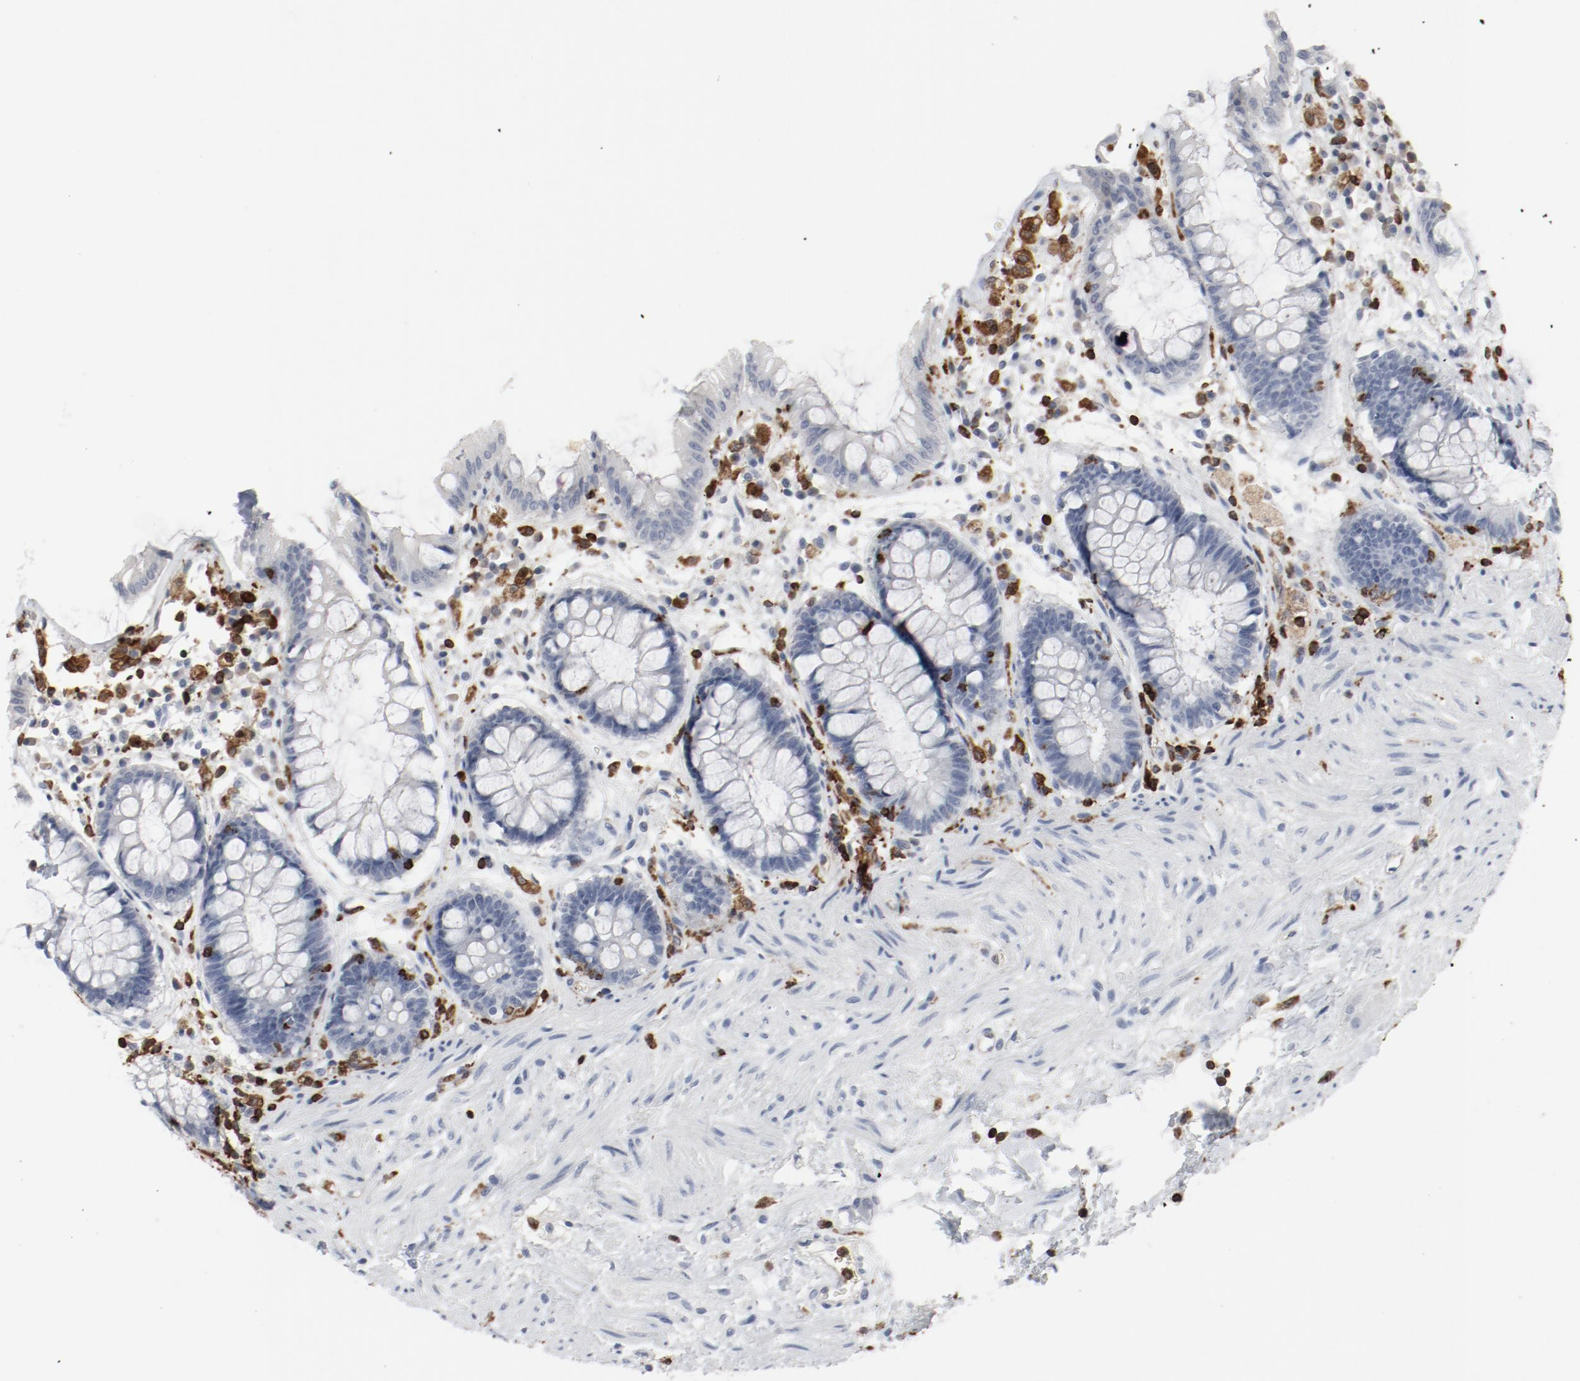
{"staining": {"intensity": "negative", "quantity": "none", "location": "none"}, "tissue": "rectum", "cell_type": "Glandular cells", "image_type": "normal", "snomed": [{"axis": "morphology", "description": "Normal tissue, NOS"}, {"axis": "topography", "description": "Rectum"}], "caption": "Human rectum stained for a protein using immunohistochemistry (IHC) demonstrates no expression in glandular cells.", "gene": "LCP2", "patient": {"sex": "female", "age": 46}}